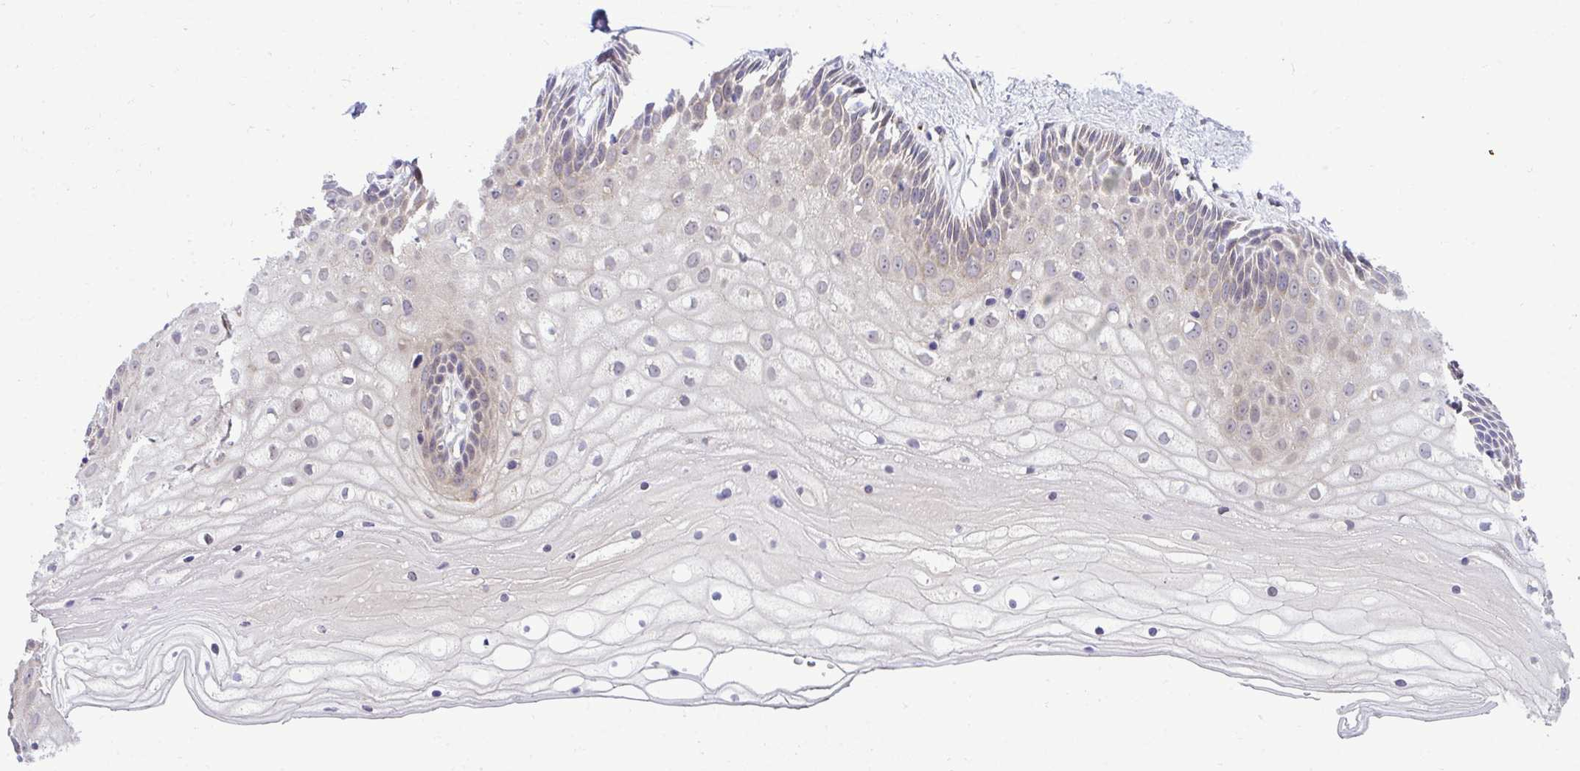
{"staining": {"intensity": "weak", "quantity": "<25%", "location": "cytoplasmic/membranous"}, "tissue": "cervix", "cell_type": "Glandular cells", "image_type": "normal", "snomed": [{"axis": "morphology", "description": "Normal tissue, NOS"}, {"axis": "topography", "description": "Cervix"}], "caption": "An IHC photomicrograph of benign cervix is shown. There is no staining in glandular cells of cervix. Nuclei are stained in blue.", "gene": "XAF1", "patient": {"sex": "female", "age": 36}}